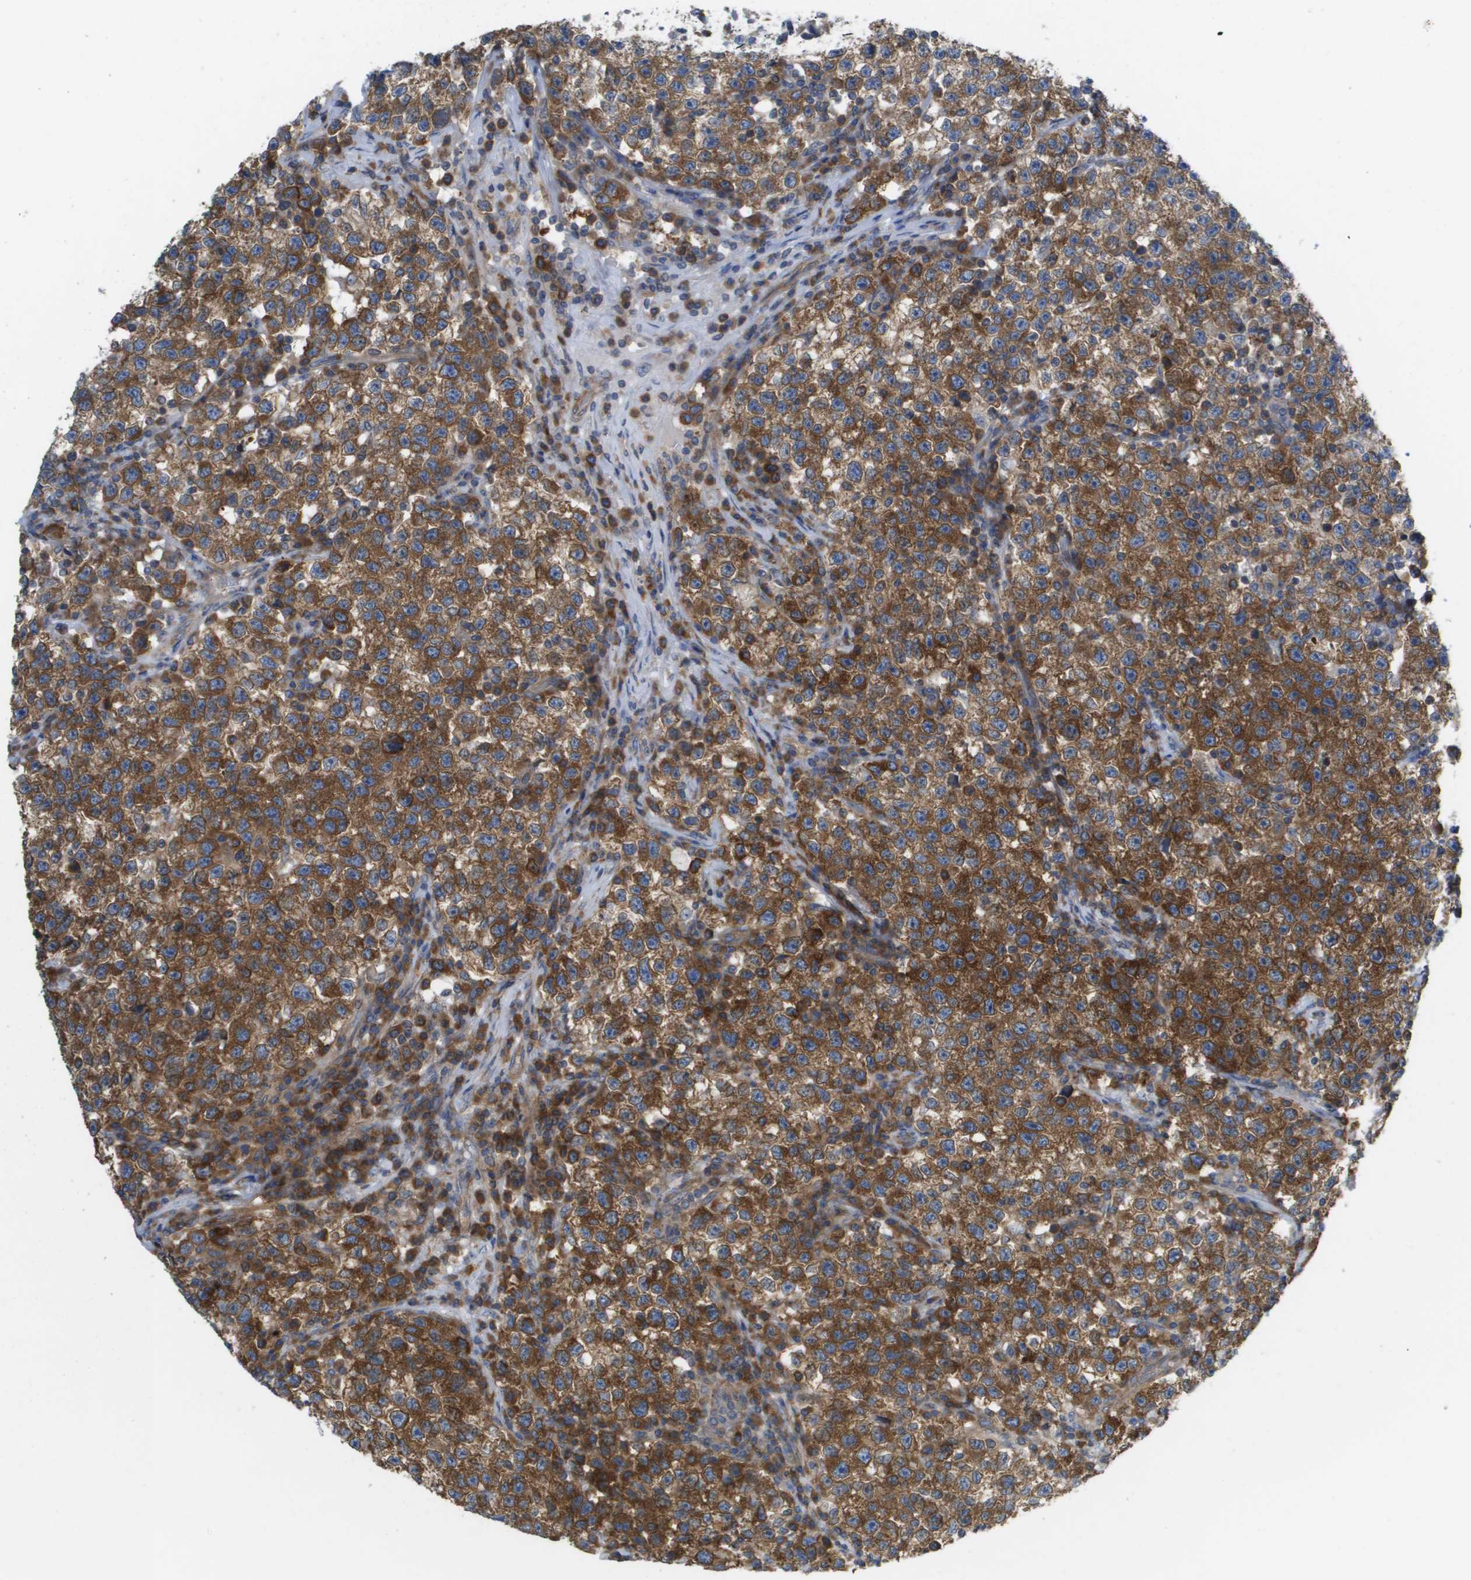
{"staining": {"intensity": "strong", "quantity": ">75%", "location": "cytoplasmic/membranous"}, "tissue": "testis cancer", "cell_type": "Tumor cells", "image_type": "cancer", "snomed": [{"axis": "morphology", "description": "Seminoma, NOS"}, {"axis": "topography", "description": "Testis"}], "caption": "Brown immunohistochemical staining in testis cancer (seminoma) demonstrates strong cytoplasmic/membranous expression in approximately >75% of tumor cells.", "gene": "EIF4G2", "patient": {"sex": "male", "age": 22}}